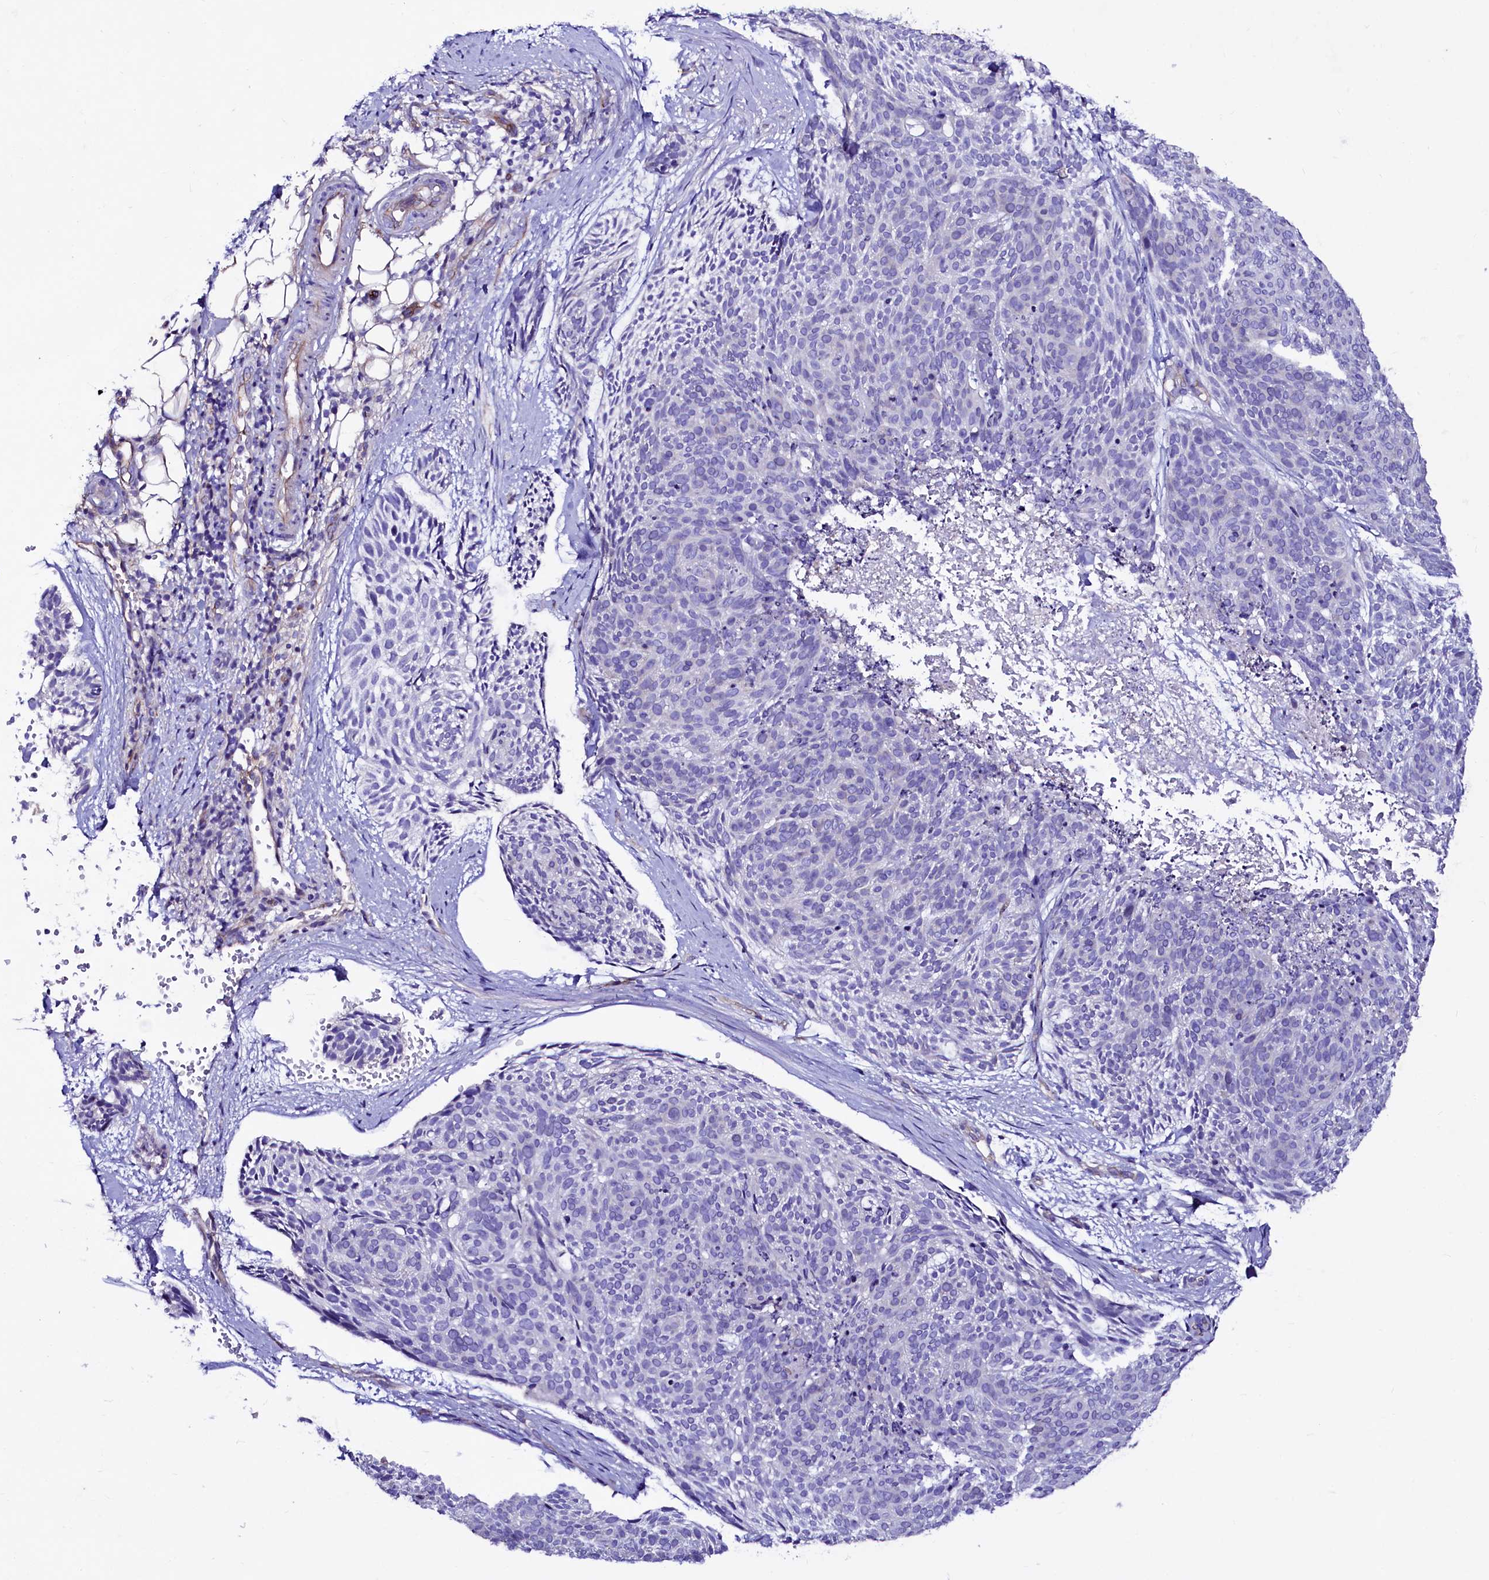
{"staining": {"intensity": "negative", "quantity": "none", "location": "none"}, "tissue": "skin cancer", "cell_type": "Tumor cells", "image_type": "cancer", "snomed": [{"axis": "morphology", "description": "Normal tissue, NOS"}, {"axis": "morphology", "description": "Basal cell carcinoma"}, {"axis": "topography", "description": "Skin"}], "caption": "A high-resolution micrograph shows immunohistochemistry staining of skin basal cell carcinoma, which shows no significant staining in tumor cells.", "gene": "SLF1", "patient": {"sex": "male", "age": 66}}